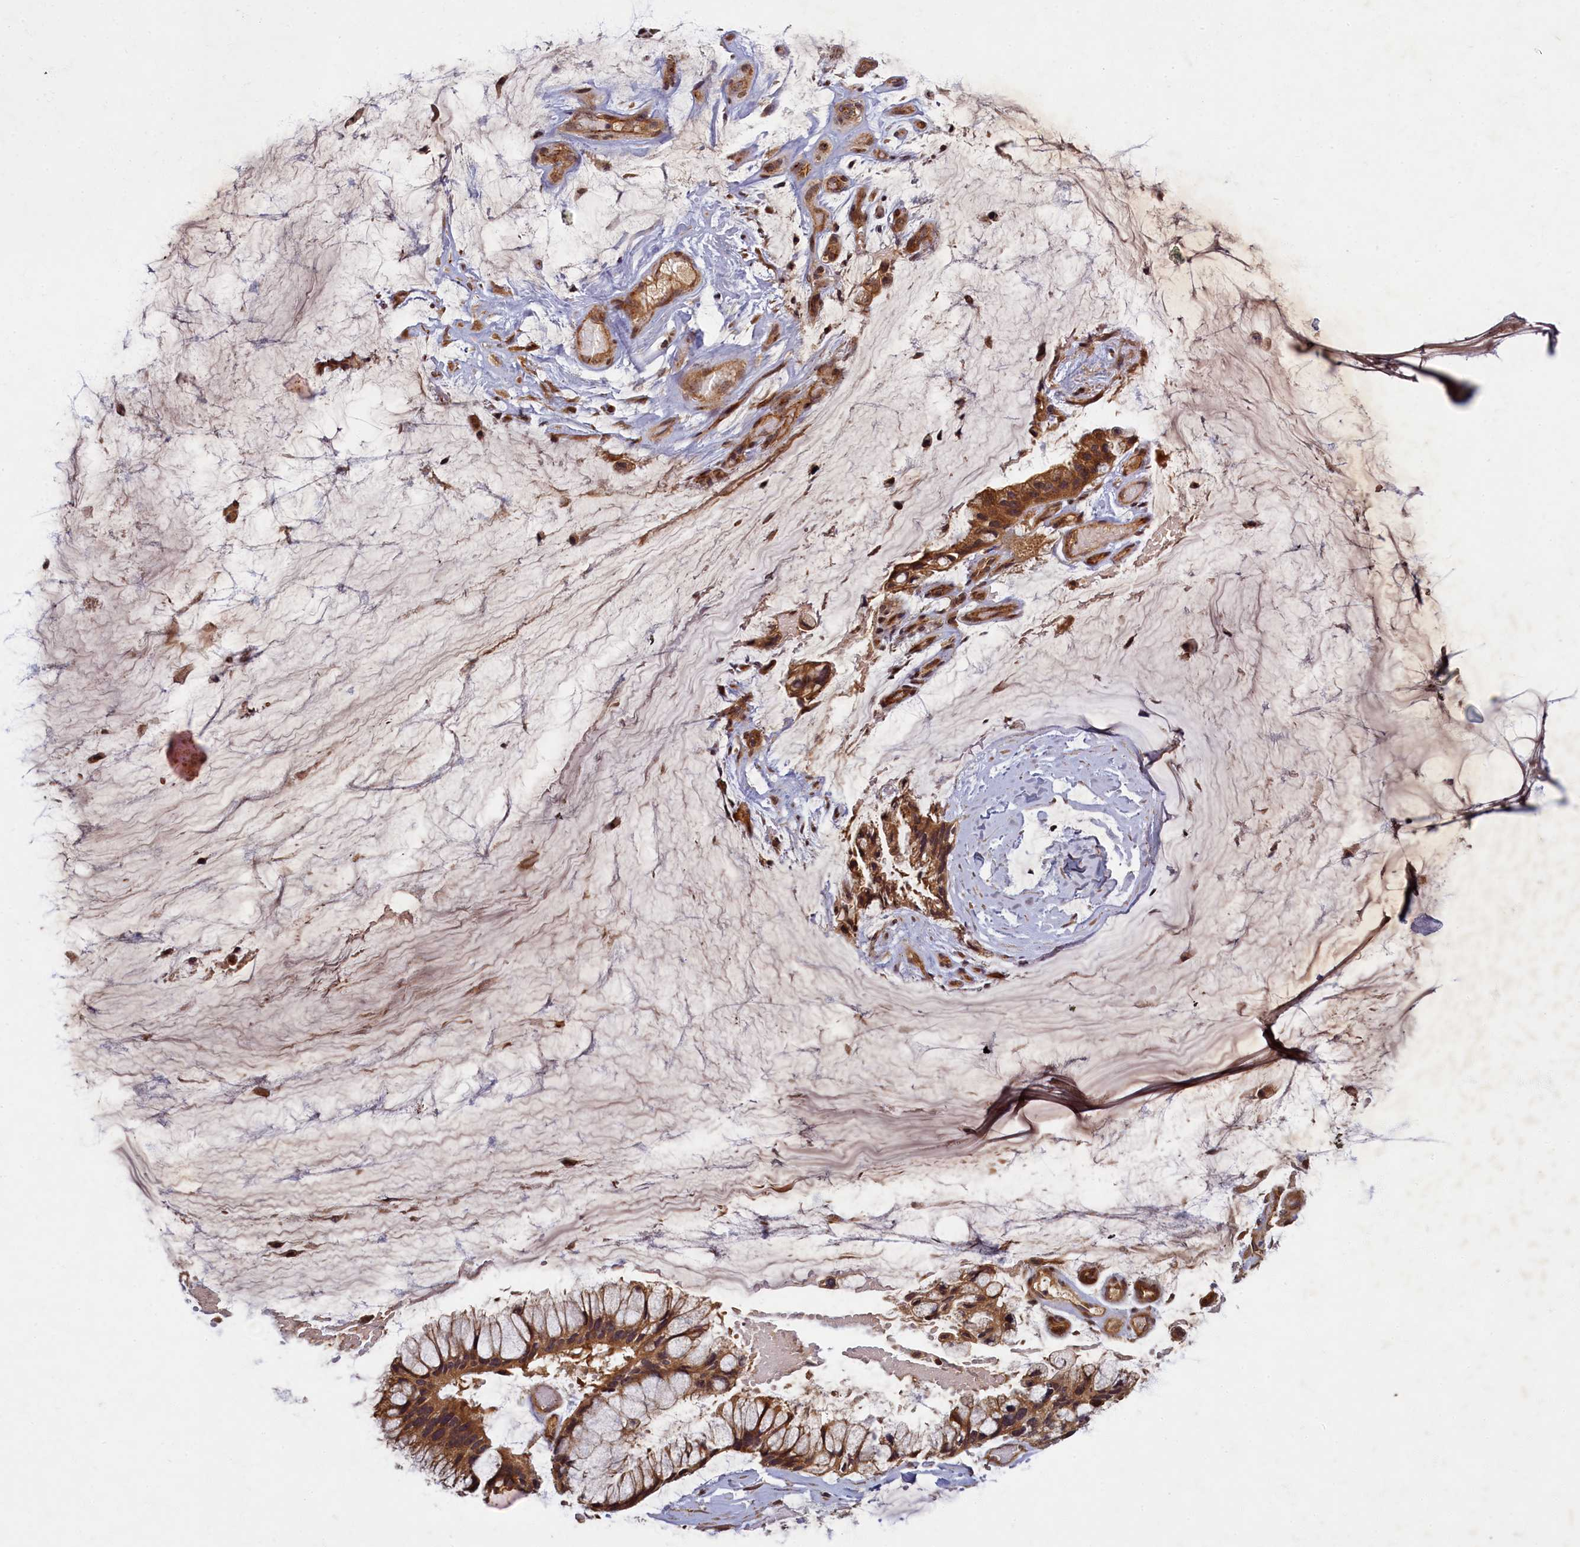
{"staining": {"intensity": "moderate", "quantity": ">75%", "location": "cytoplasmic/membranous"}, "tissue": "ovarian cancer", "cell_type": "Tumor cells", "image_type": "cancer", "snomed": [{"axis": "morphology", "description": "Cystadenocarcinoma, mucinous, NOS"}, {"axis": "topography", "description": "Ovary"}], "caption": "Ovarian cancer (mucinous cystadenocarcinoma) was stained to show a protein in brown. There is medium levels of moderate cytoplasmic/membranous positivity in approximately >75% of tumor cells. (DAB IHC, brown staining for protein, blue staining for nuclei).", "gene": "BICD1", "patient": {"sex": "female", "age": 39}}